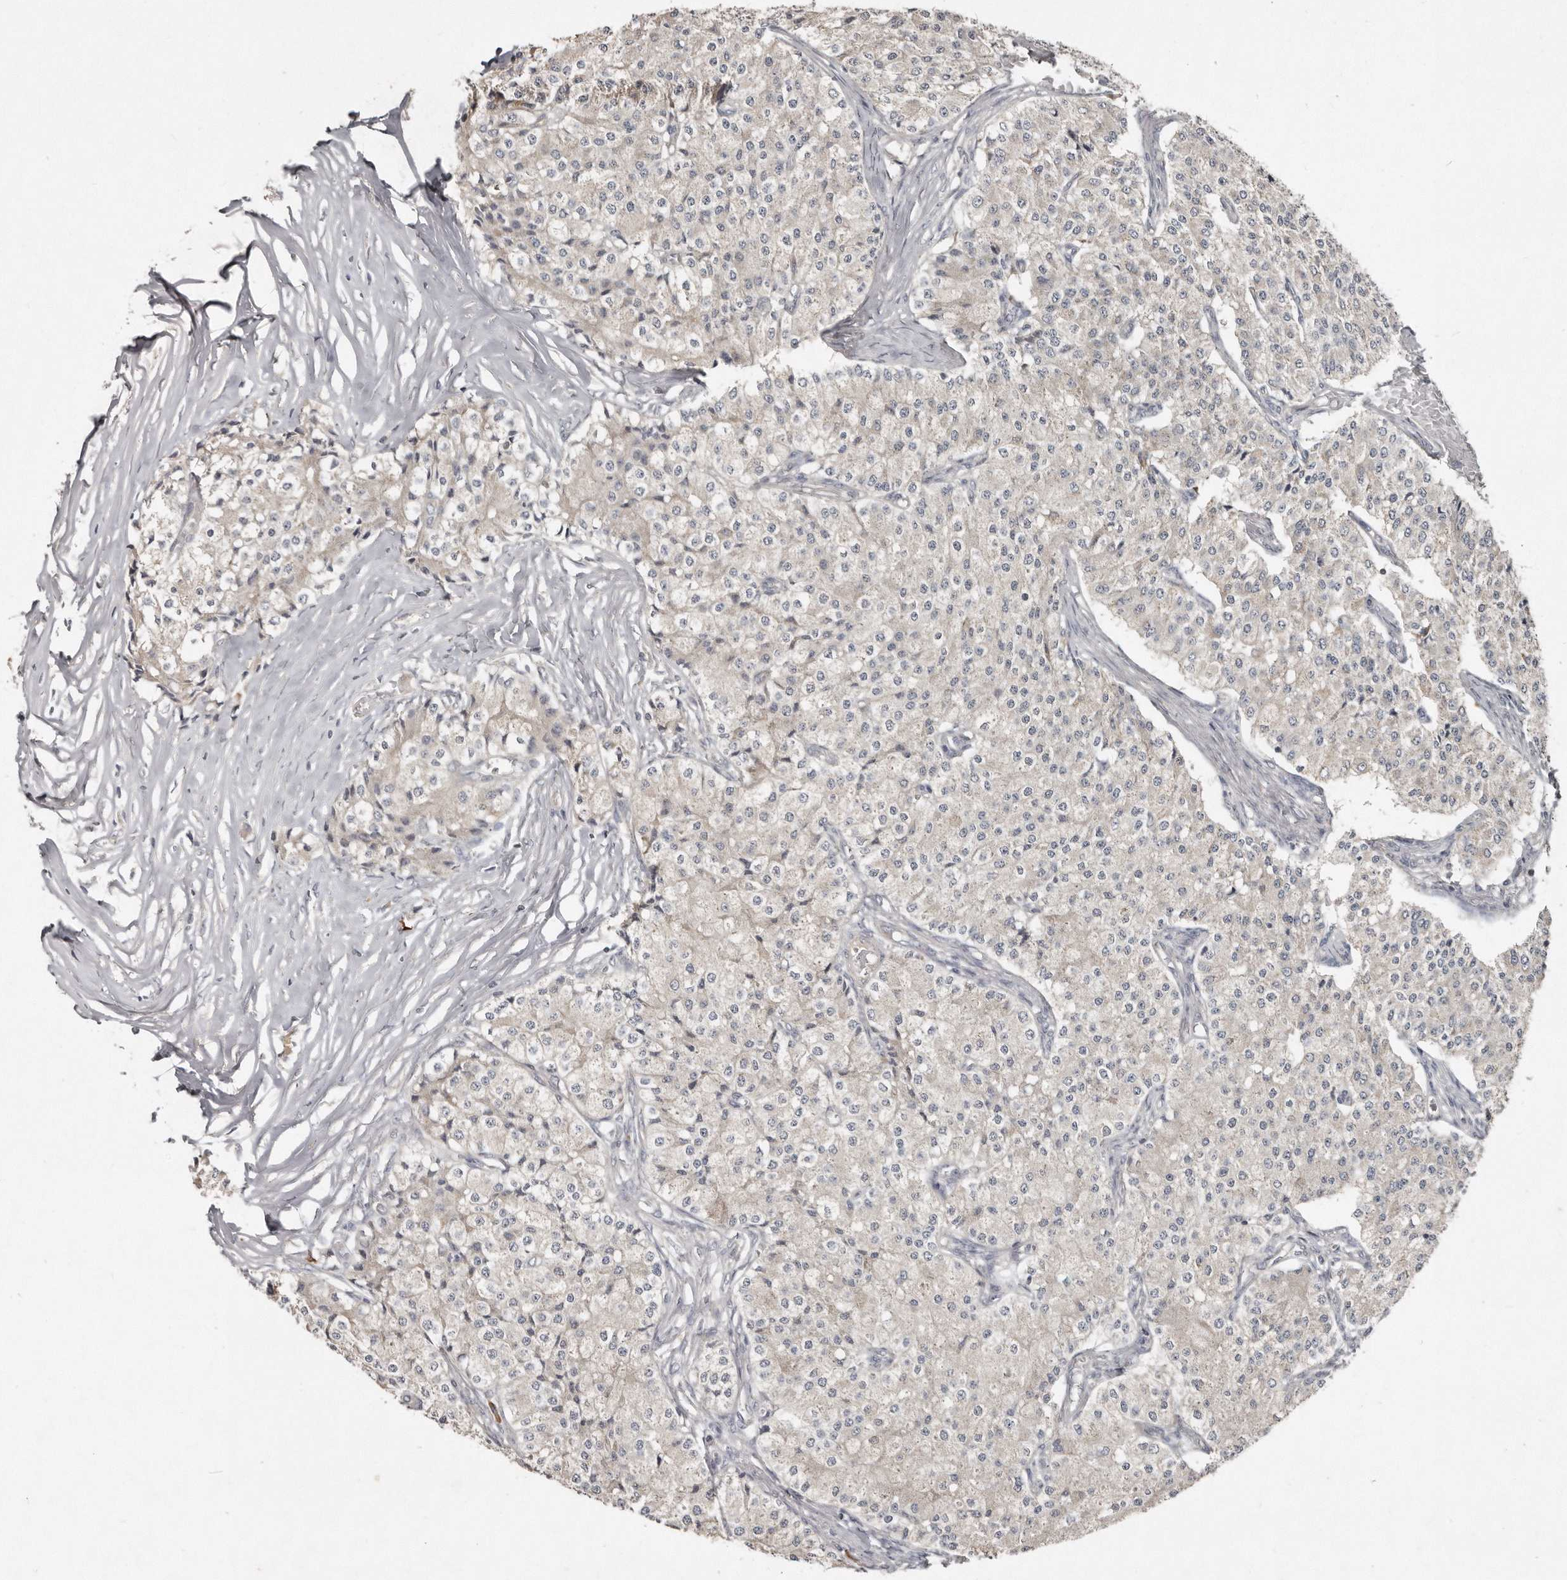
{"staining": {"intensity": "negative", "quantity": "none", "location": "none"}, "tissue": "carcinoid", "cell_type": "Tumor cells", "image_type": "cancer", "snomed": [{"axis": "morphology", "description": "Carcinoid, malignant, NOS"}, {"axis": "topography", "description": "Colon"}], "caption": "This image is of carcinoid (malignant) stained with IHC to label a protein in brown with the nuclei are counter-stained blue. There is no staining in tumor cells.", "gene": "AKNAD1", "patient": {"sex": "female", "age": 52}}